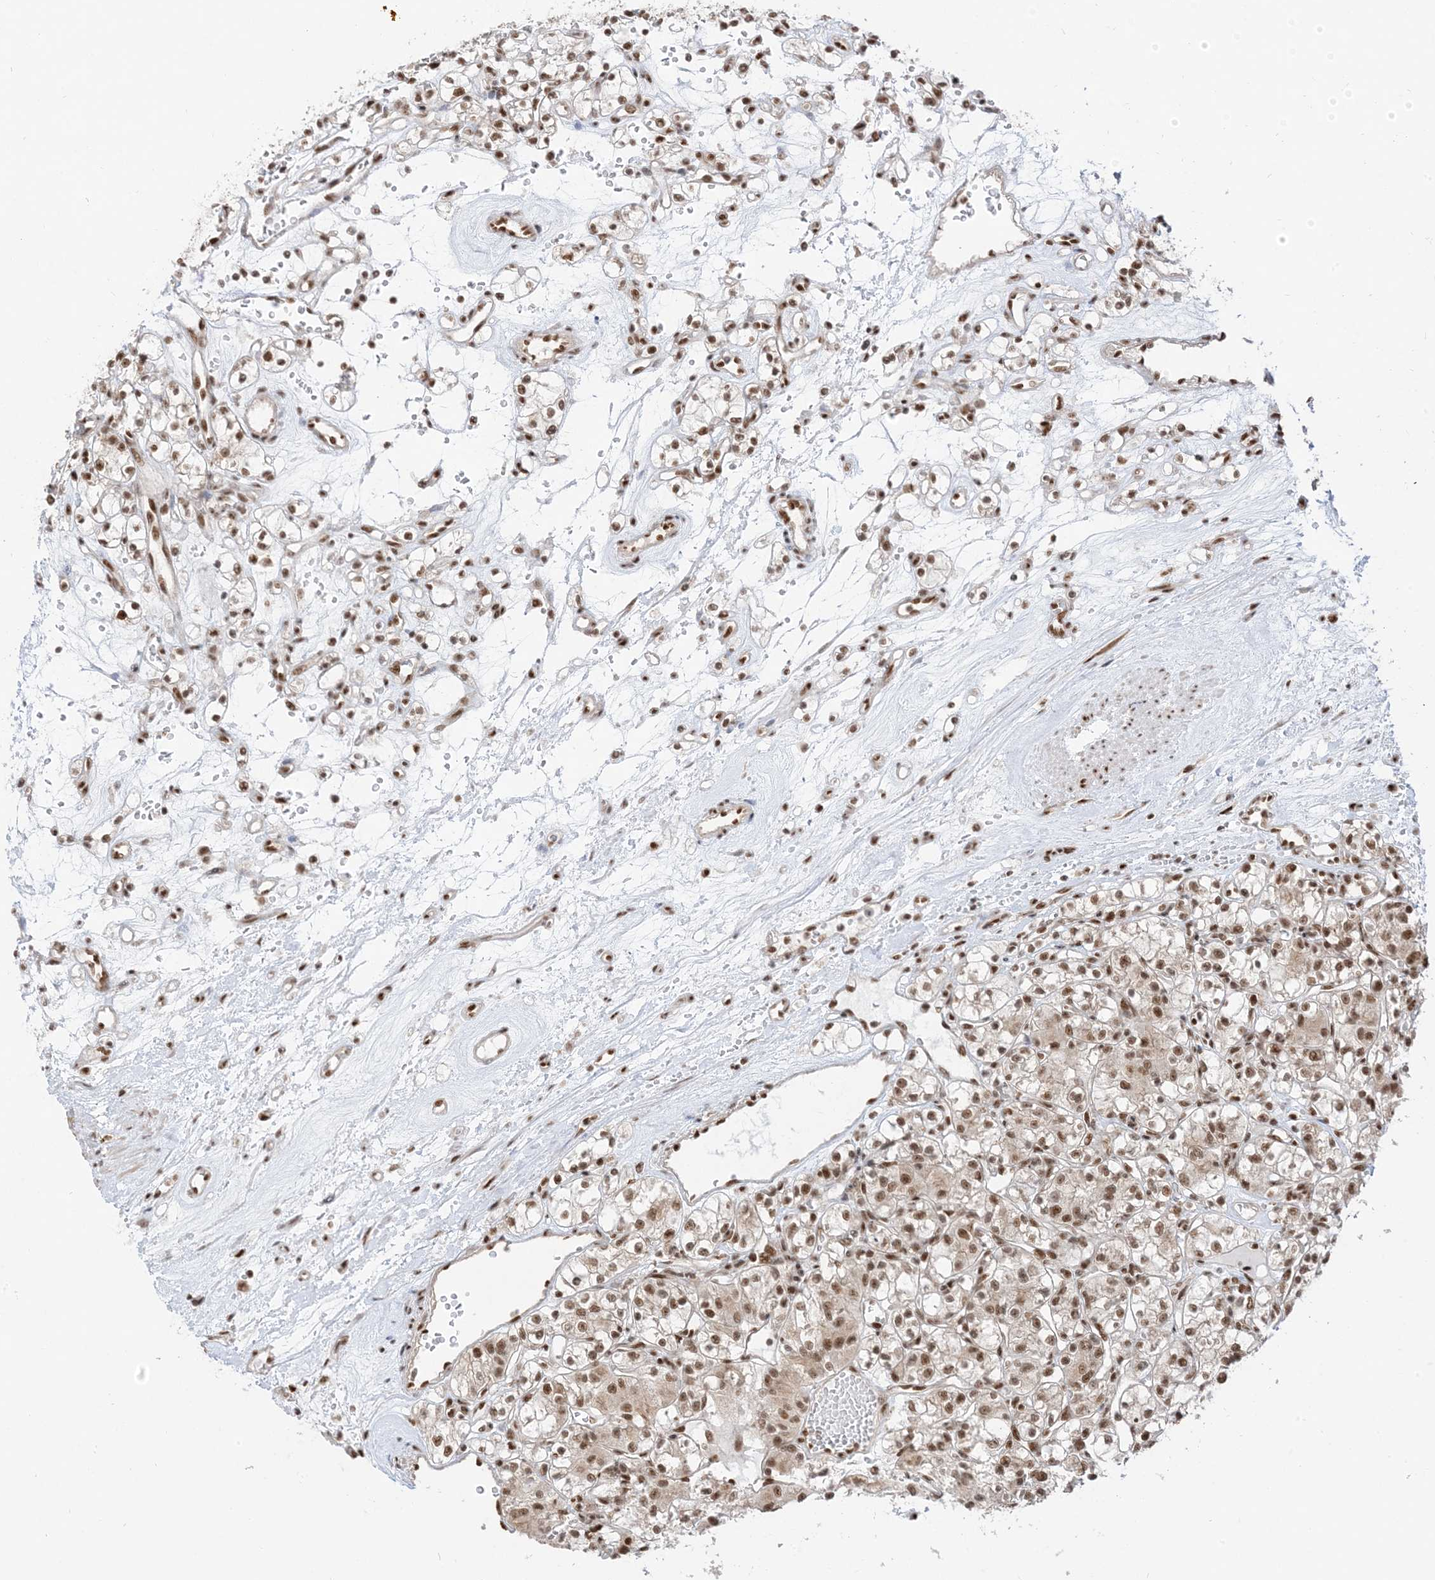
{"staining": {"intensity": "moderate", "quantity": ">75%", "location": "nuclear"}, "tissue": "renal cancer", "cell_type": "Tumor cells", "image_type": "cancer", "snomed": [{"axis": "morphology", "description": "Adenocarcinoma, NOS"}, {"axis": "topography", "description": "Kidney"}], "caption": "This histopathology image shows immunohistochemistry (IHC) staining of renal cancer (adenocarcinoma), with medium moderate nuclear staining in about >75% of tumor cells.", "gene": "ARGLU1", "patient": {"sex": "female", "age": 59}}